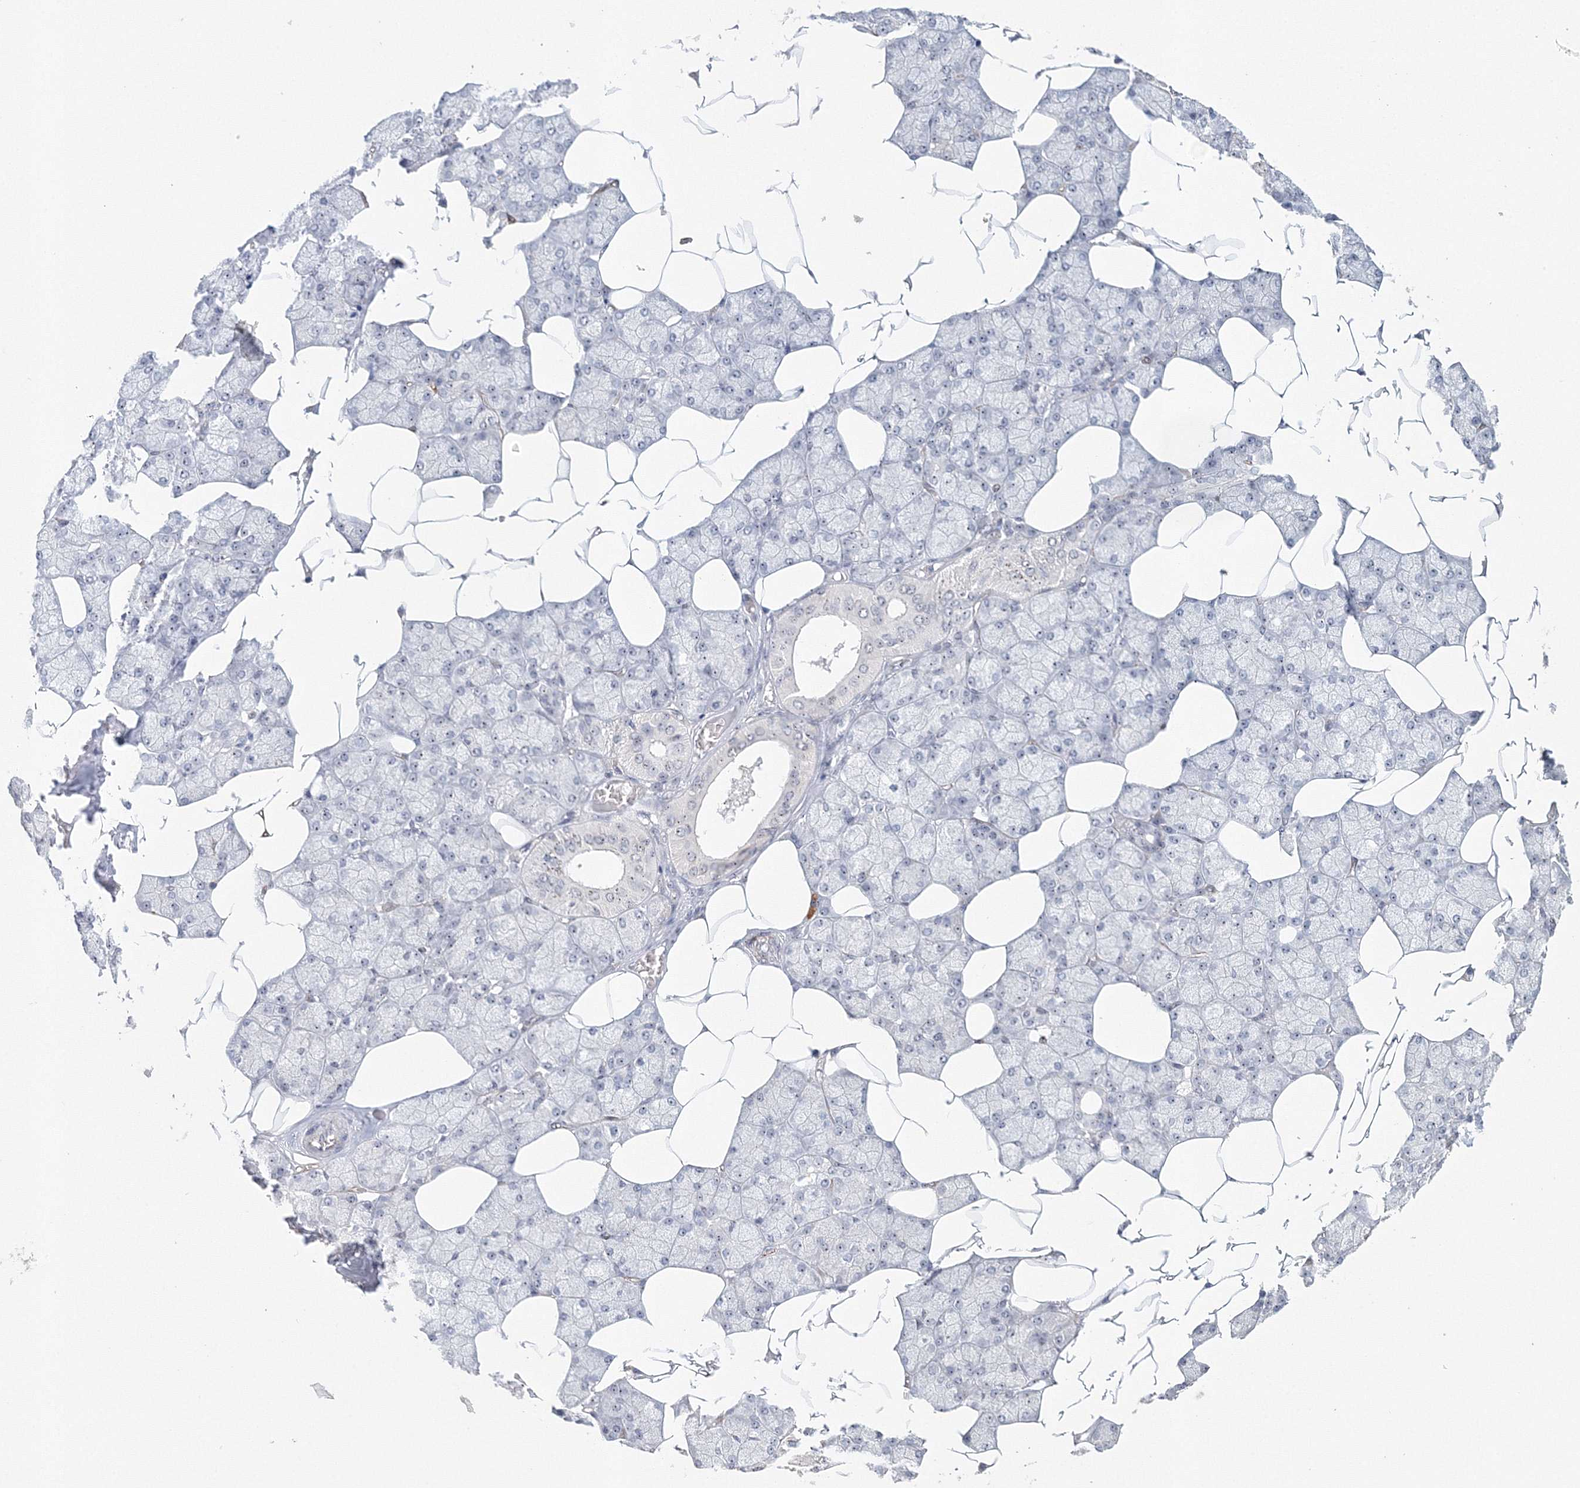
{"staining": {"intensity": "moderate", "quantity": "<25%", "location": "nuclear"}, "tissue": "salivary gland", "cell_type": "Glandular cells", "image_type": "normal", "snomed": [{"axis": "morphology", "description": "Normal tissue, NOS"}, {"axis": "topography", "description": "Salivary gland"}], "caption": "DAB immunohistochemical staining of normal salivary gland shows moderate nuclear protein staining in about <25% of glandular cells. (Stains: DAB in brown, nuclei in blue, Microscopy: brightfield microscopy at high magnification).", "gene": "SIRT7", "patient": {"sex": "male", "age": 62}}